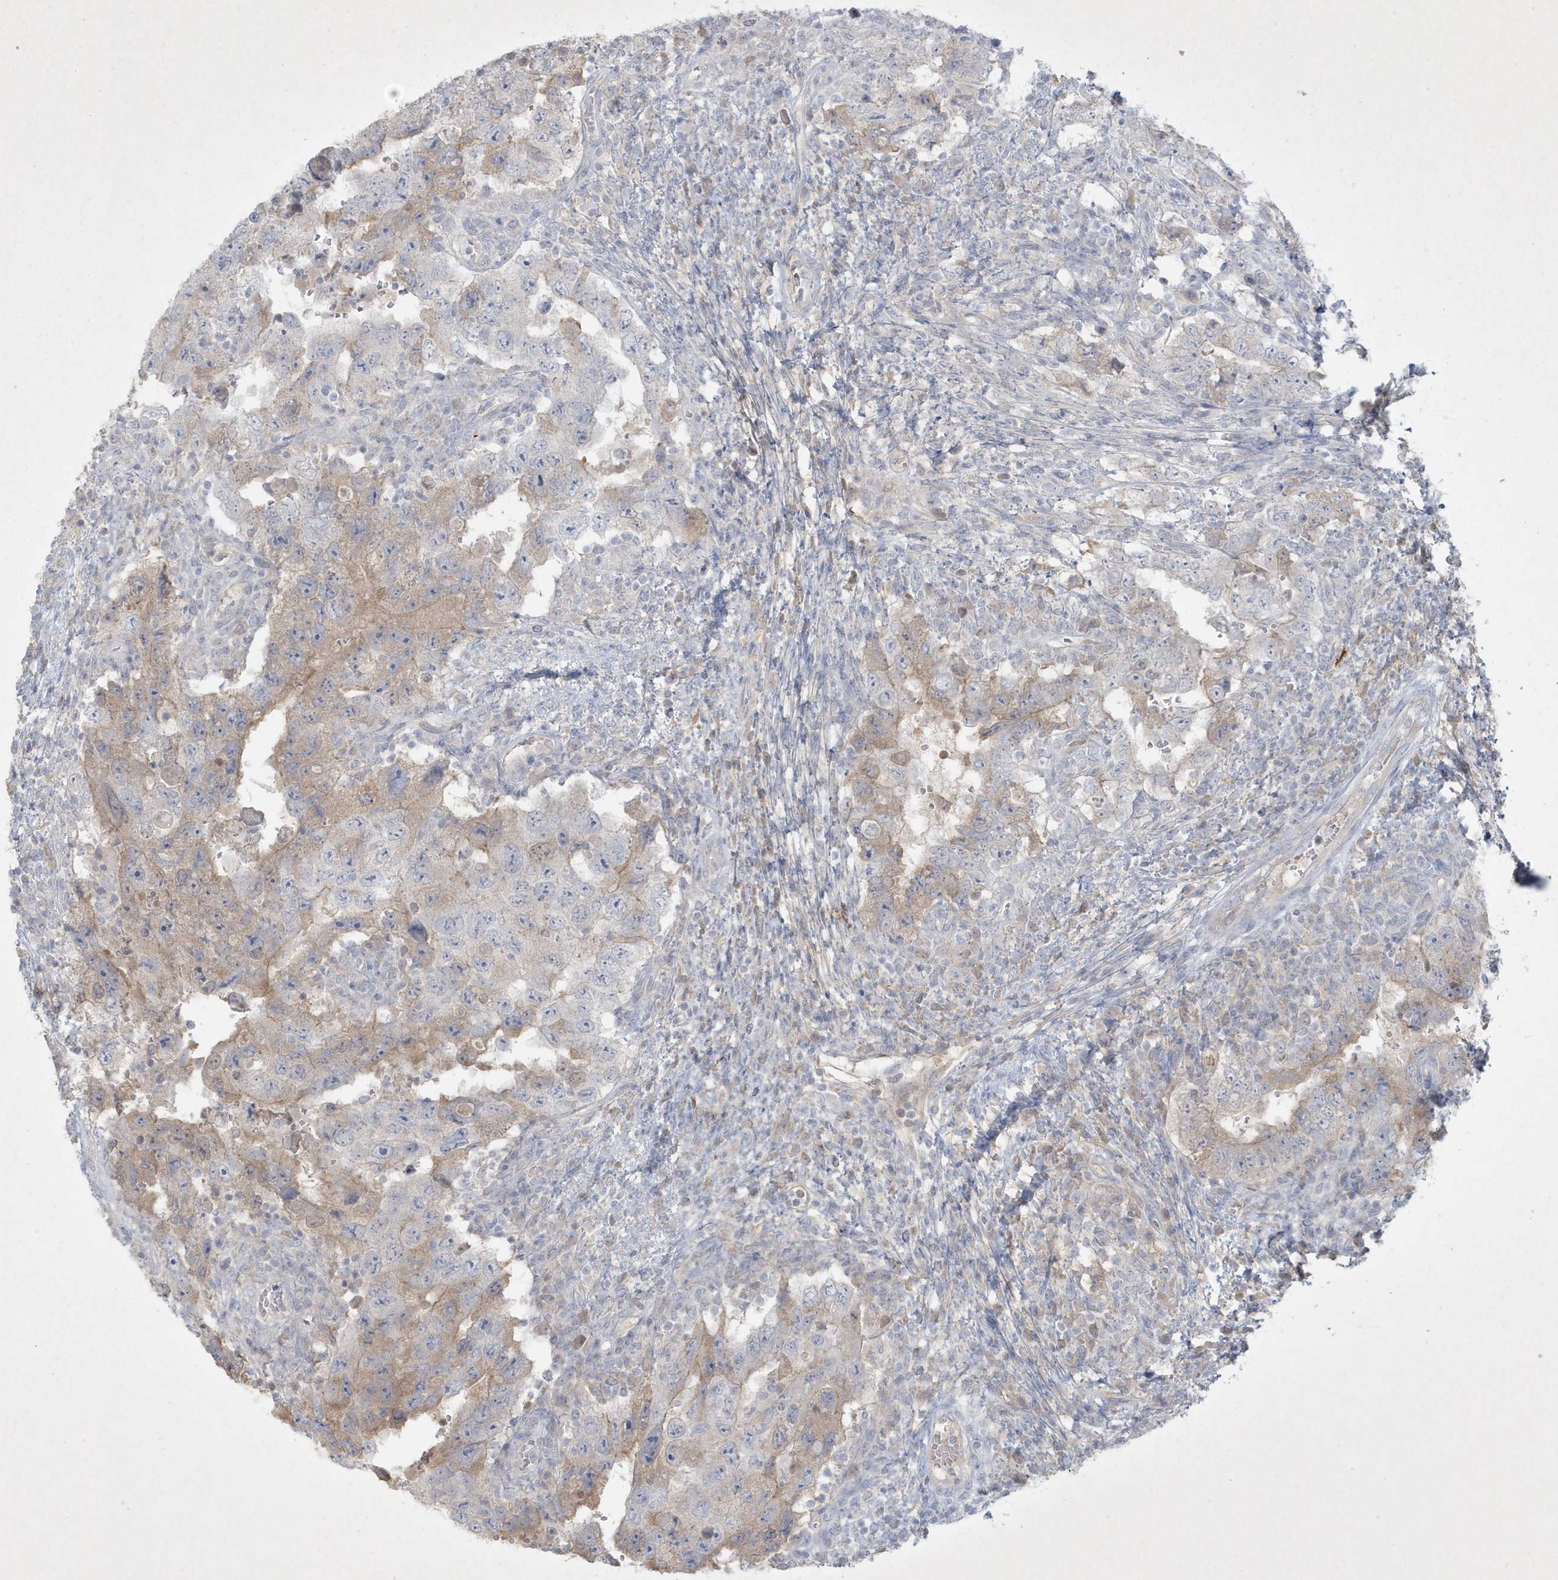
{"staining": {"intensity": "weak", "quantity": "<25%", "location": "cytoplasmic/membranous"}, "tissue": "testis cancer", "cell_type": "Tumor cells", "image_type": "cancer", "snomed": [{"axis": "morphology", "description": "Carcinoma, Embryonal, NOS"}, {"axis": "topography", "description": "Testis"}], "caption": "Histopathology image shows no protein expression in tumor cells of embryonal carcinoma (testis) tissue.", "gene": "CCDC24", "patient": {"sex": "male", "age": 26}}